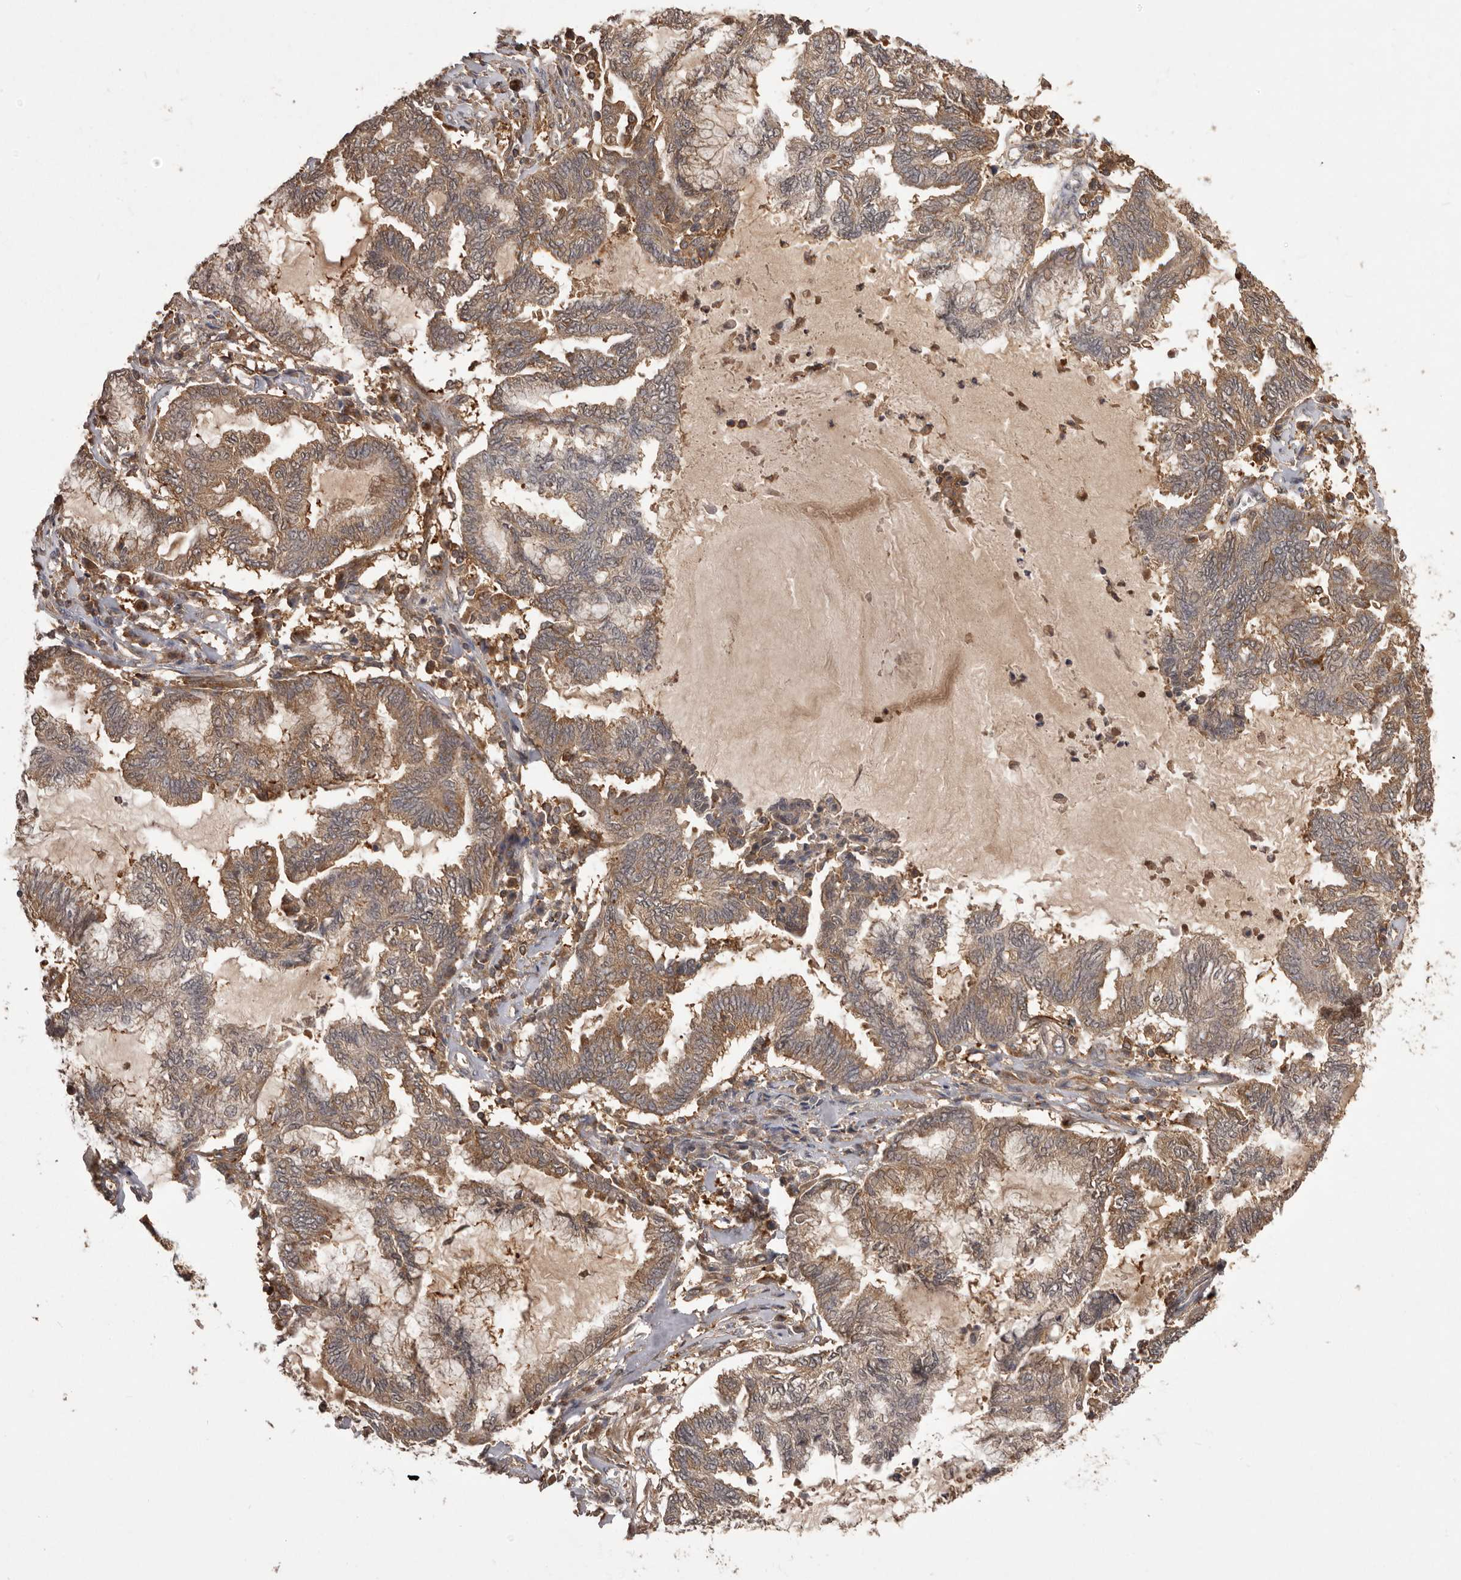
{"staining": {"intensity": "moderate", "quantity": ">75%", "location": "cytoplasmic/membranous"}, "tissue": "endometrial cancer", "cell_type": "Tumor cells", "image_type": "cancer", "snomed": [{"axis": "morphology", "description": "Adenocarcinoma, NOS"}, {"axis": "topography", "description": "Endometrium"}], "caption": "DAB immunohistochemical staining of endometrial cancer (adenocarcinoma) reveals moderate cytoplasmic/membranous protein staining in about >75% of tumor cells. The protein of interest is shown in brown color, while the nuclei are stained blue.", "gene": "SLC22A3", "patient": {"sex": "female", "age": 86}}